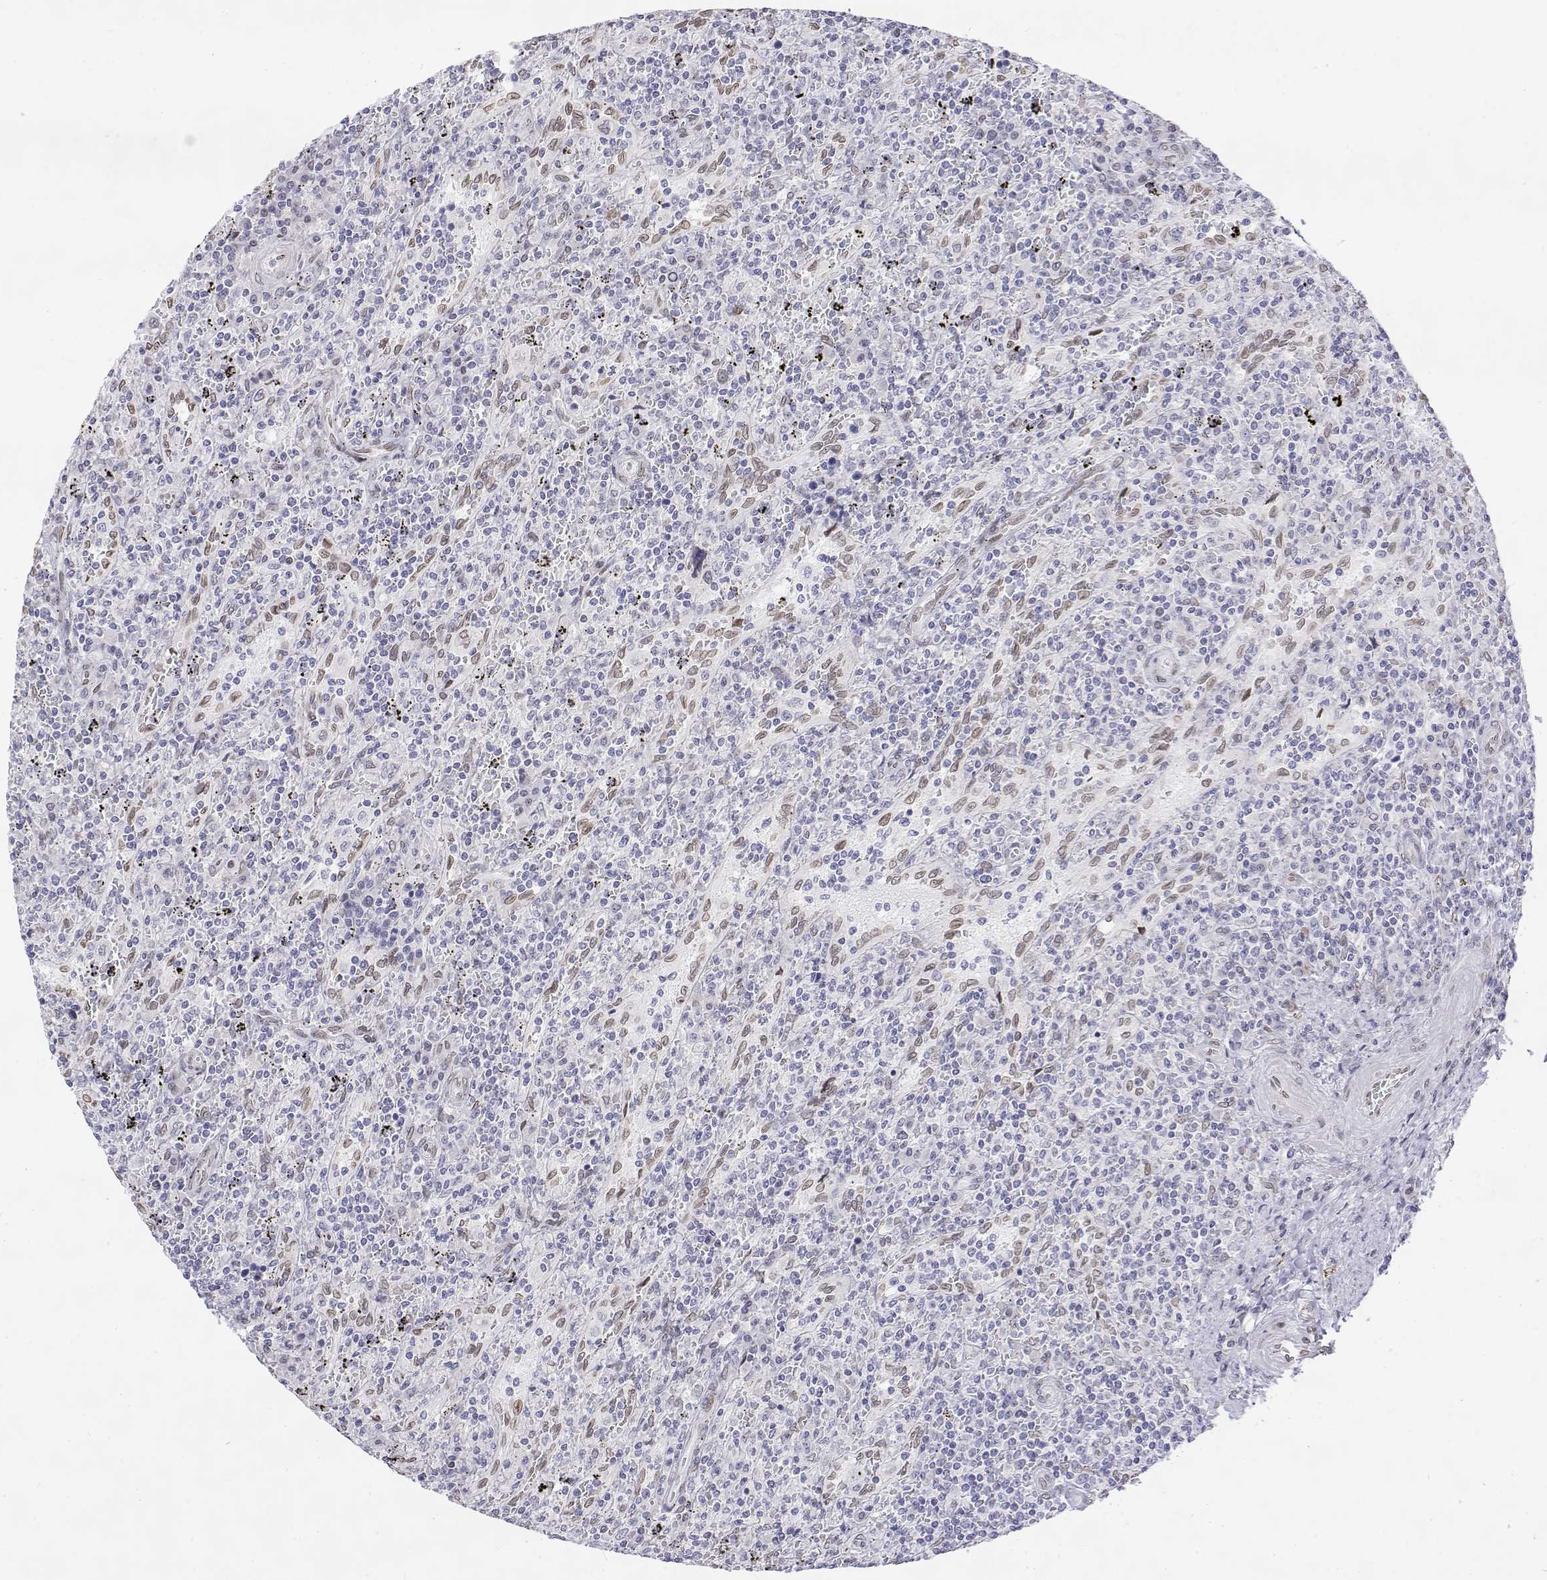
{"staining": {"intensity": "negative", "quantity": "none", "location": "none"}, "tissue": "lymphoma", "cell_type": "Tumor cells", "image_type": "cancer", "snomed": [{"axis": "morphology", "description": "Malignant lymphoma, non-Hodgkin's type, Low grade"}, {"axis": "topography", "description": "Spleen"}], "caption": "Immunohistochemical staining of malignant lymphoma, non-Hodgkin's type (low-grade) displays no significant expression in tumor cells. (DAB immunohistochemistry, high magnification).", "gene": "ZNF532", "patient": {"sex": "male", "age": 62}}